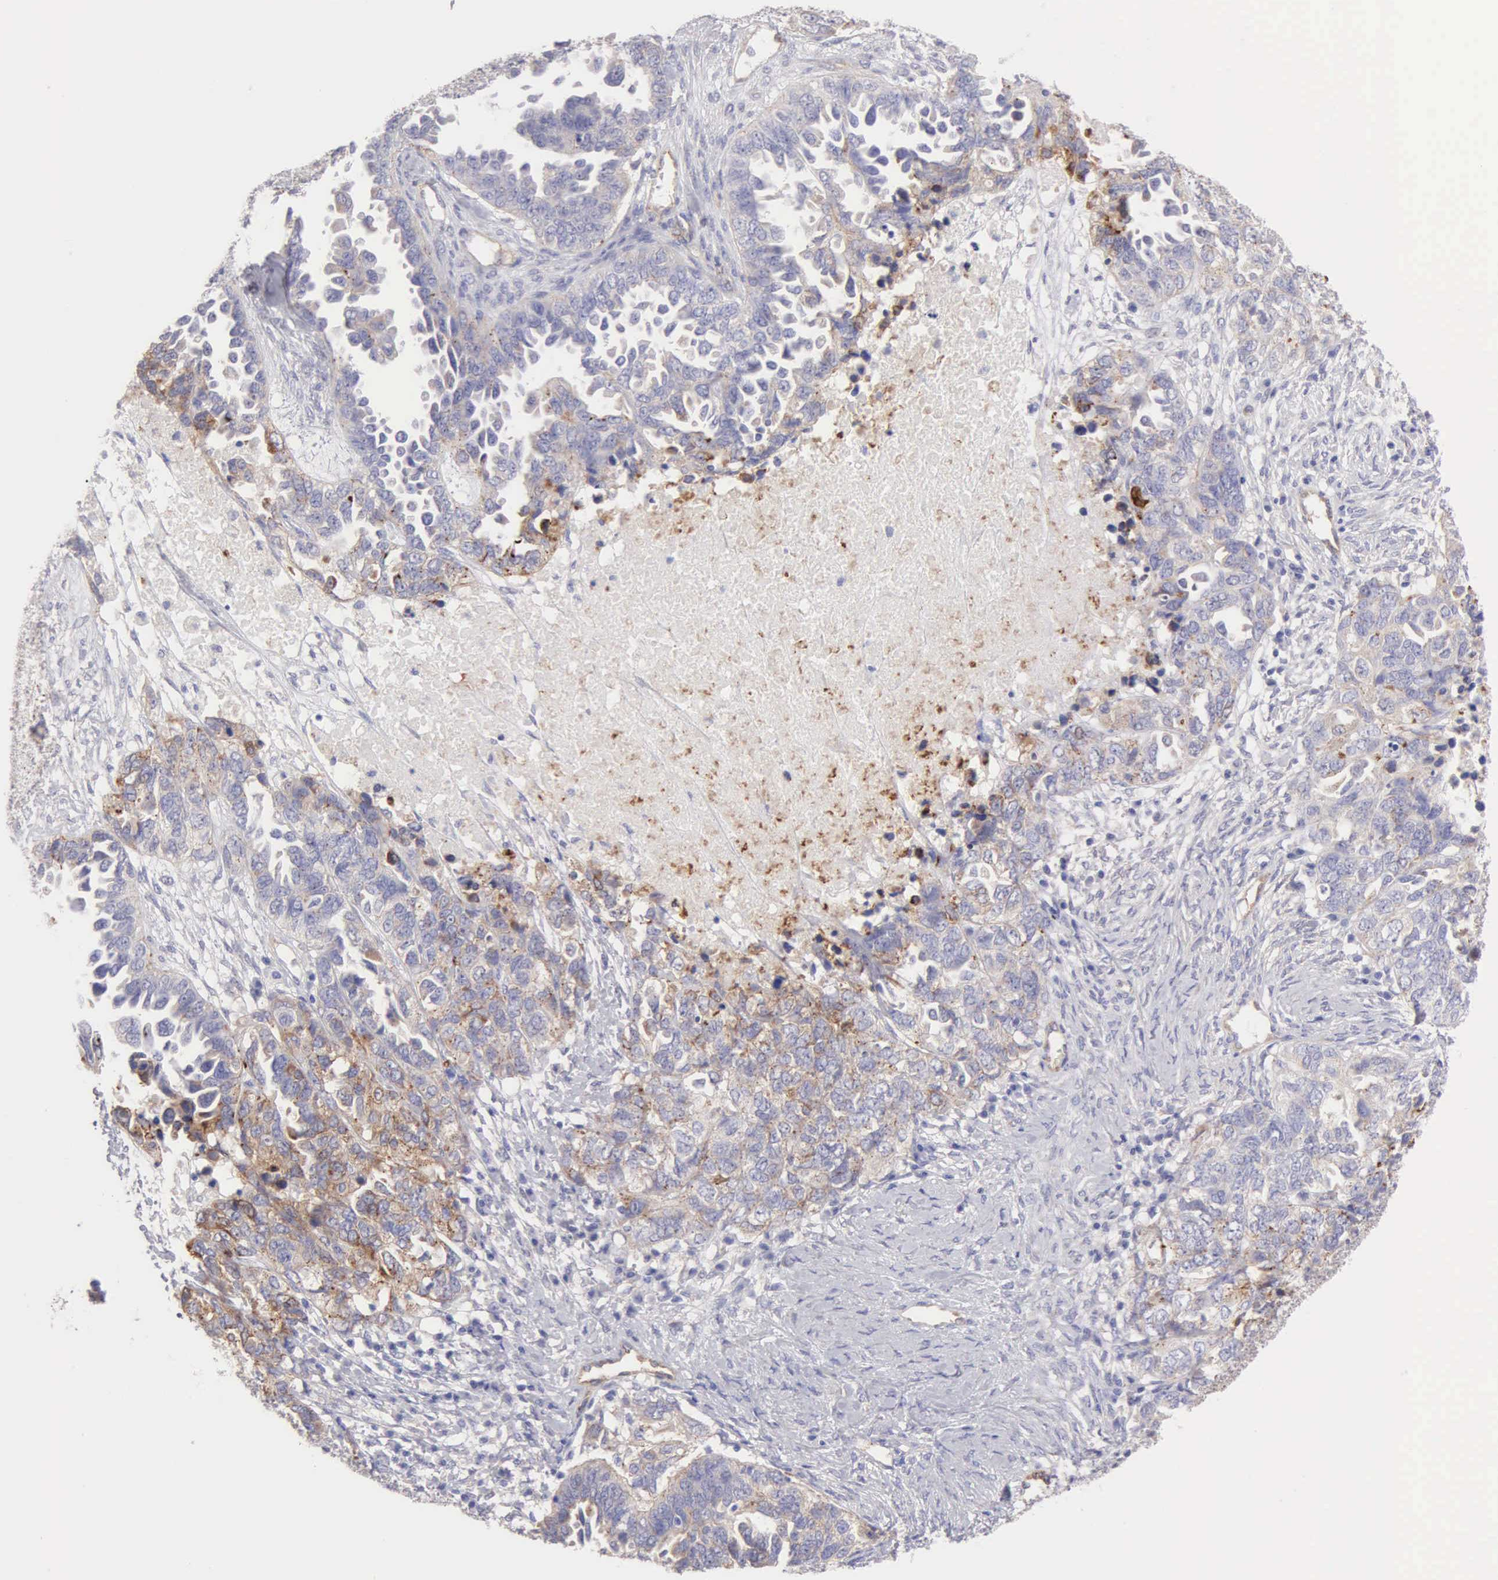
{"staining": {"intensity": "weak", "quantity": ">75%", "location": "cytoplasmic/membranous"}, "tissue": "ovarian cancer", "cell_type": "Tumor cells", "image_type": "cancer", "snomed": [{"axis": "morphology", "description": "Cystadenocarcinoma, serous, NOS"}, {"axis": "topography", "description": "Ovary"}], "caption": "Serous cystadenocarcinoma (ovarian) stained for a protein (brown) shows weak cytoplasmic/membranous positive expression in about >75% of tumor cells.", "gene": "APP", "patient": {"sex": "female", "age": 82}}